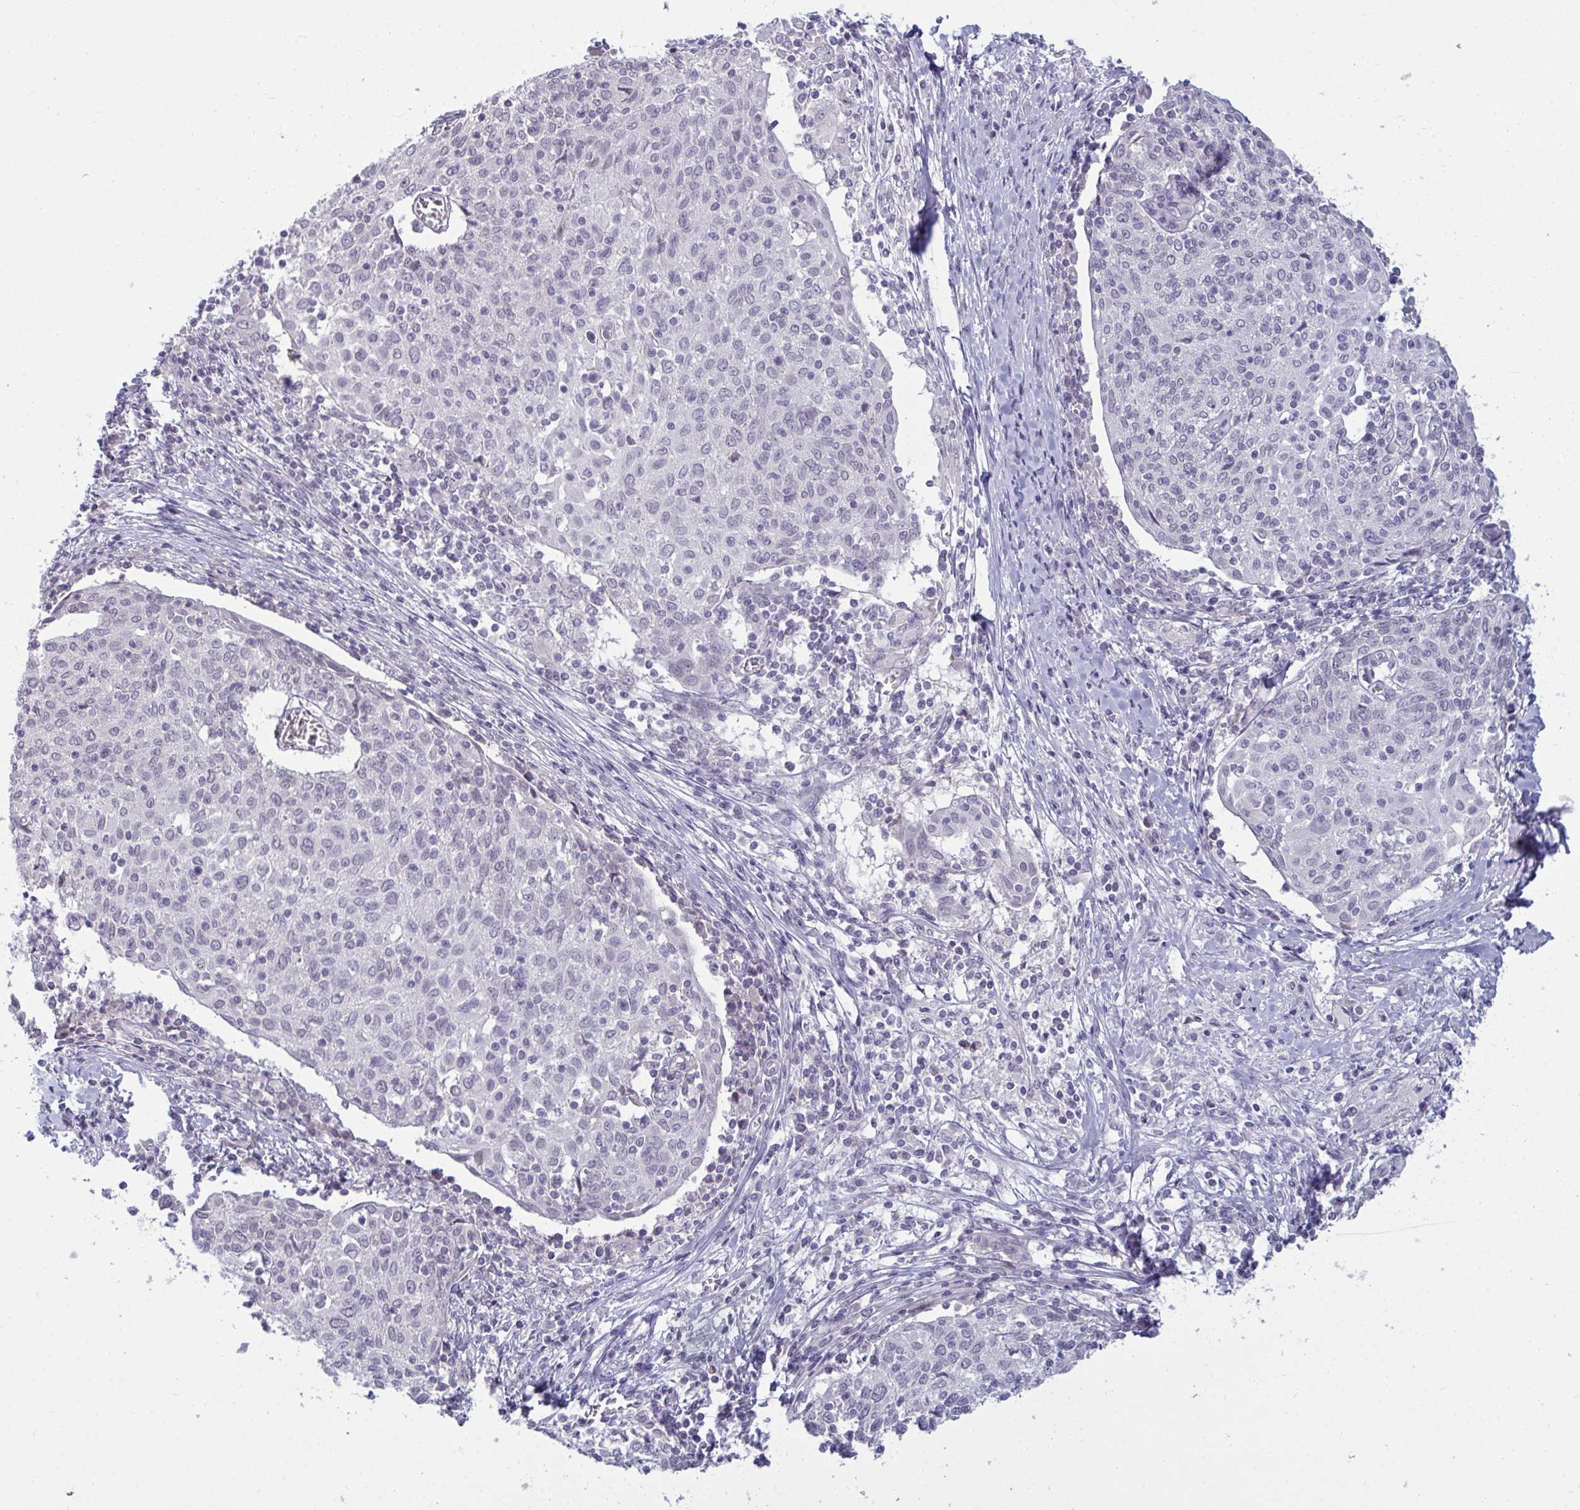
{"staining": {"intensity": "negative", "quantity": "none", "location": "none"}, "tissue": "cervical cancer", "cell_type": "Tumor cells", "image_type": "cancer", "snomed": [{"axis": "morphology", "description": "Squamous cell carcinoma, NOS"}, {"axis": "topography", "description": "Cervix"}], "caption": "The micrograph reveals no significant positivity in tumor cells of squamous cell carcinoma (cervical). (DAB immunohistochemistry (IHC) visualized using brightfield microscopy, high magnification).", "gene": "RNASEH1", "patient": {"sex": "female", "age": 52}}